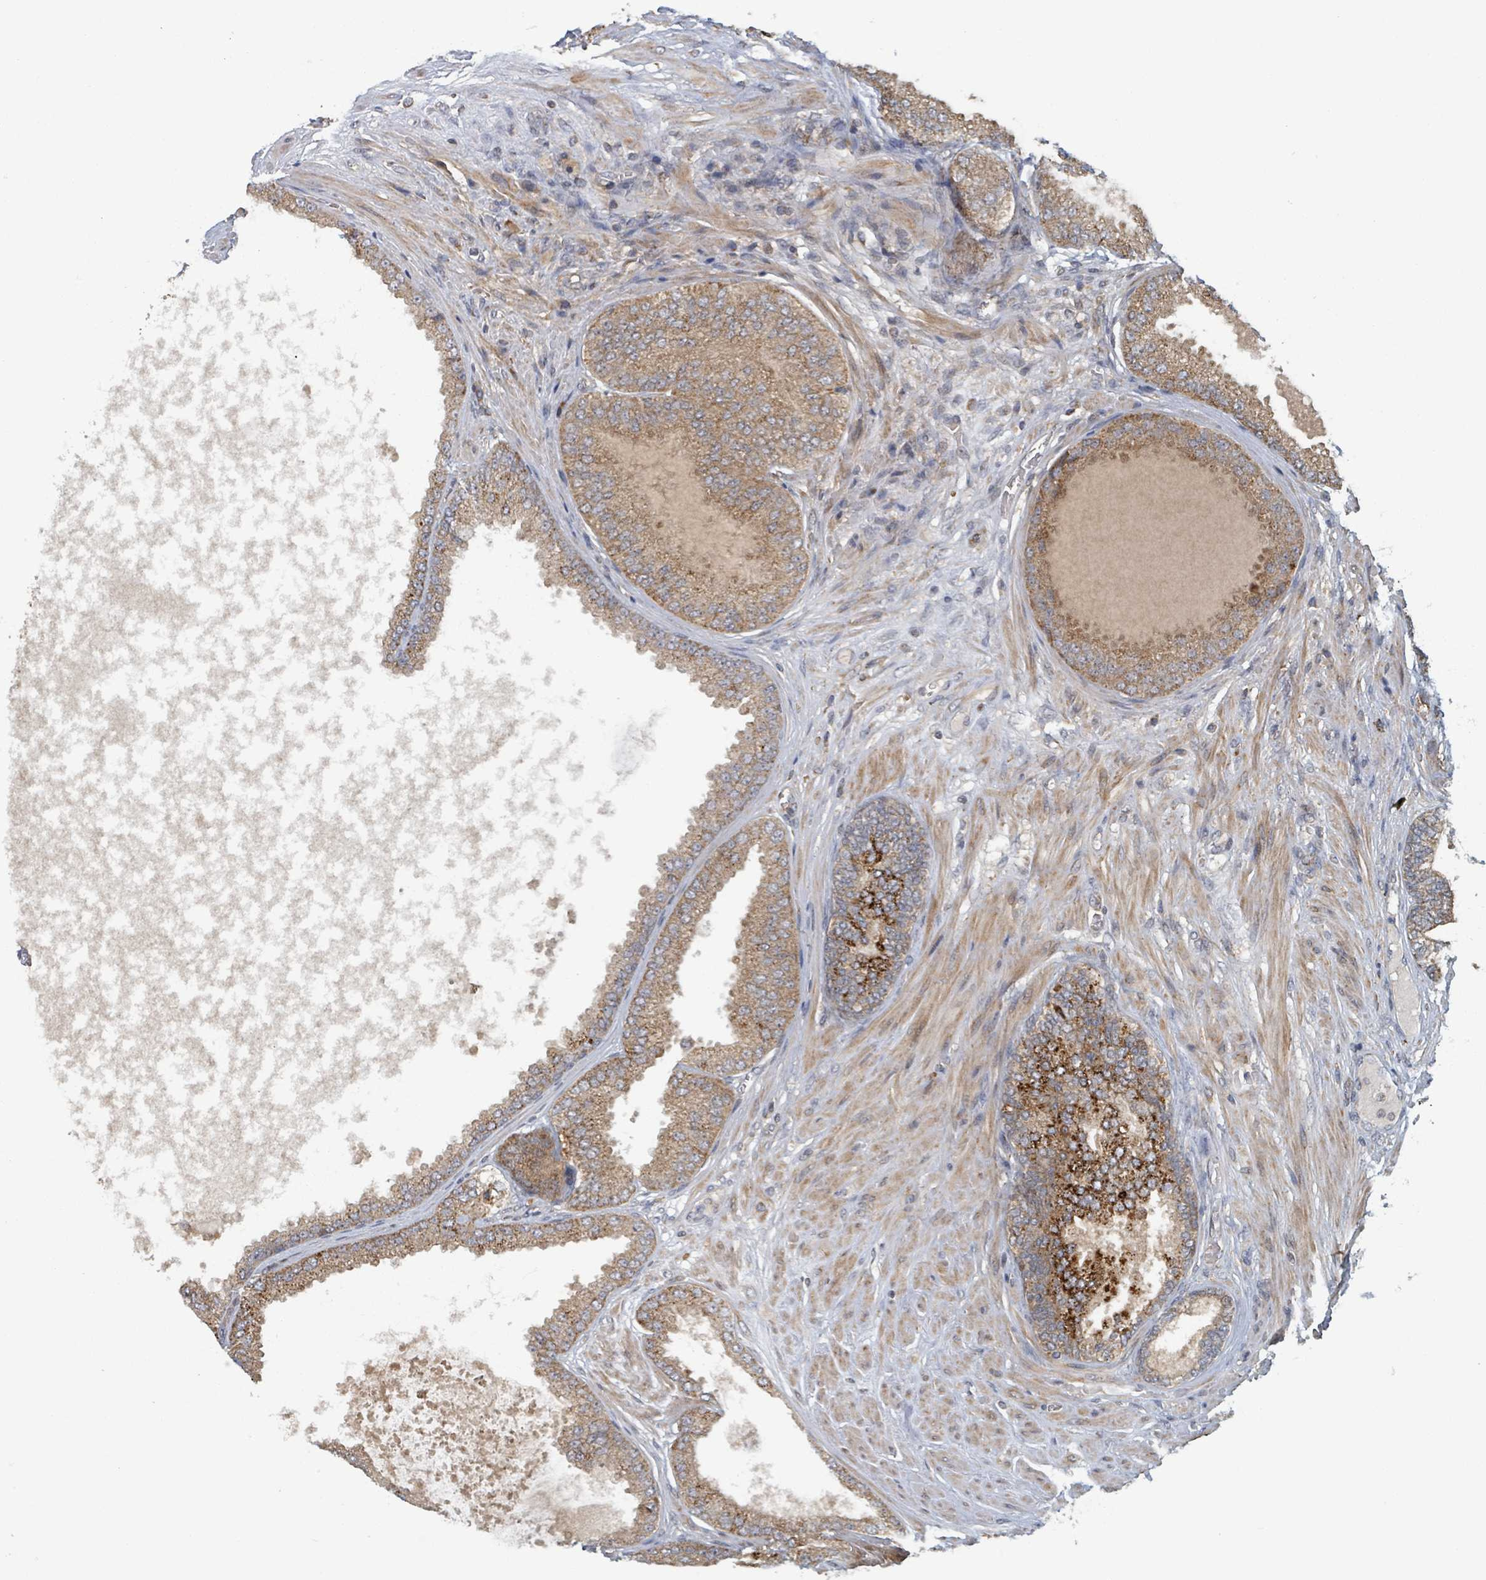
{"staining": {"intensity": "moderate", "quantity": ">75%", "location": "cytoplasmic/membranous"}, "tissue": "prostate cancer", "cell_type": "Tumor cells", "image_type": "cancer", "snomed": [{"axis": "morphology", "description": "Adenocarcinoma, High grade"}, {"axis": "topography", "description": "Prostate"}], "caption": "Moderate cytoplasmic/membranous protein staining is present in about >75% of tumor cells in adenocarcinoma (high-grade) (prostate).", "gene": "HIVEP1", "patient": {"sex": "male", "age": 71}}